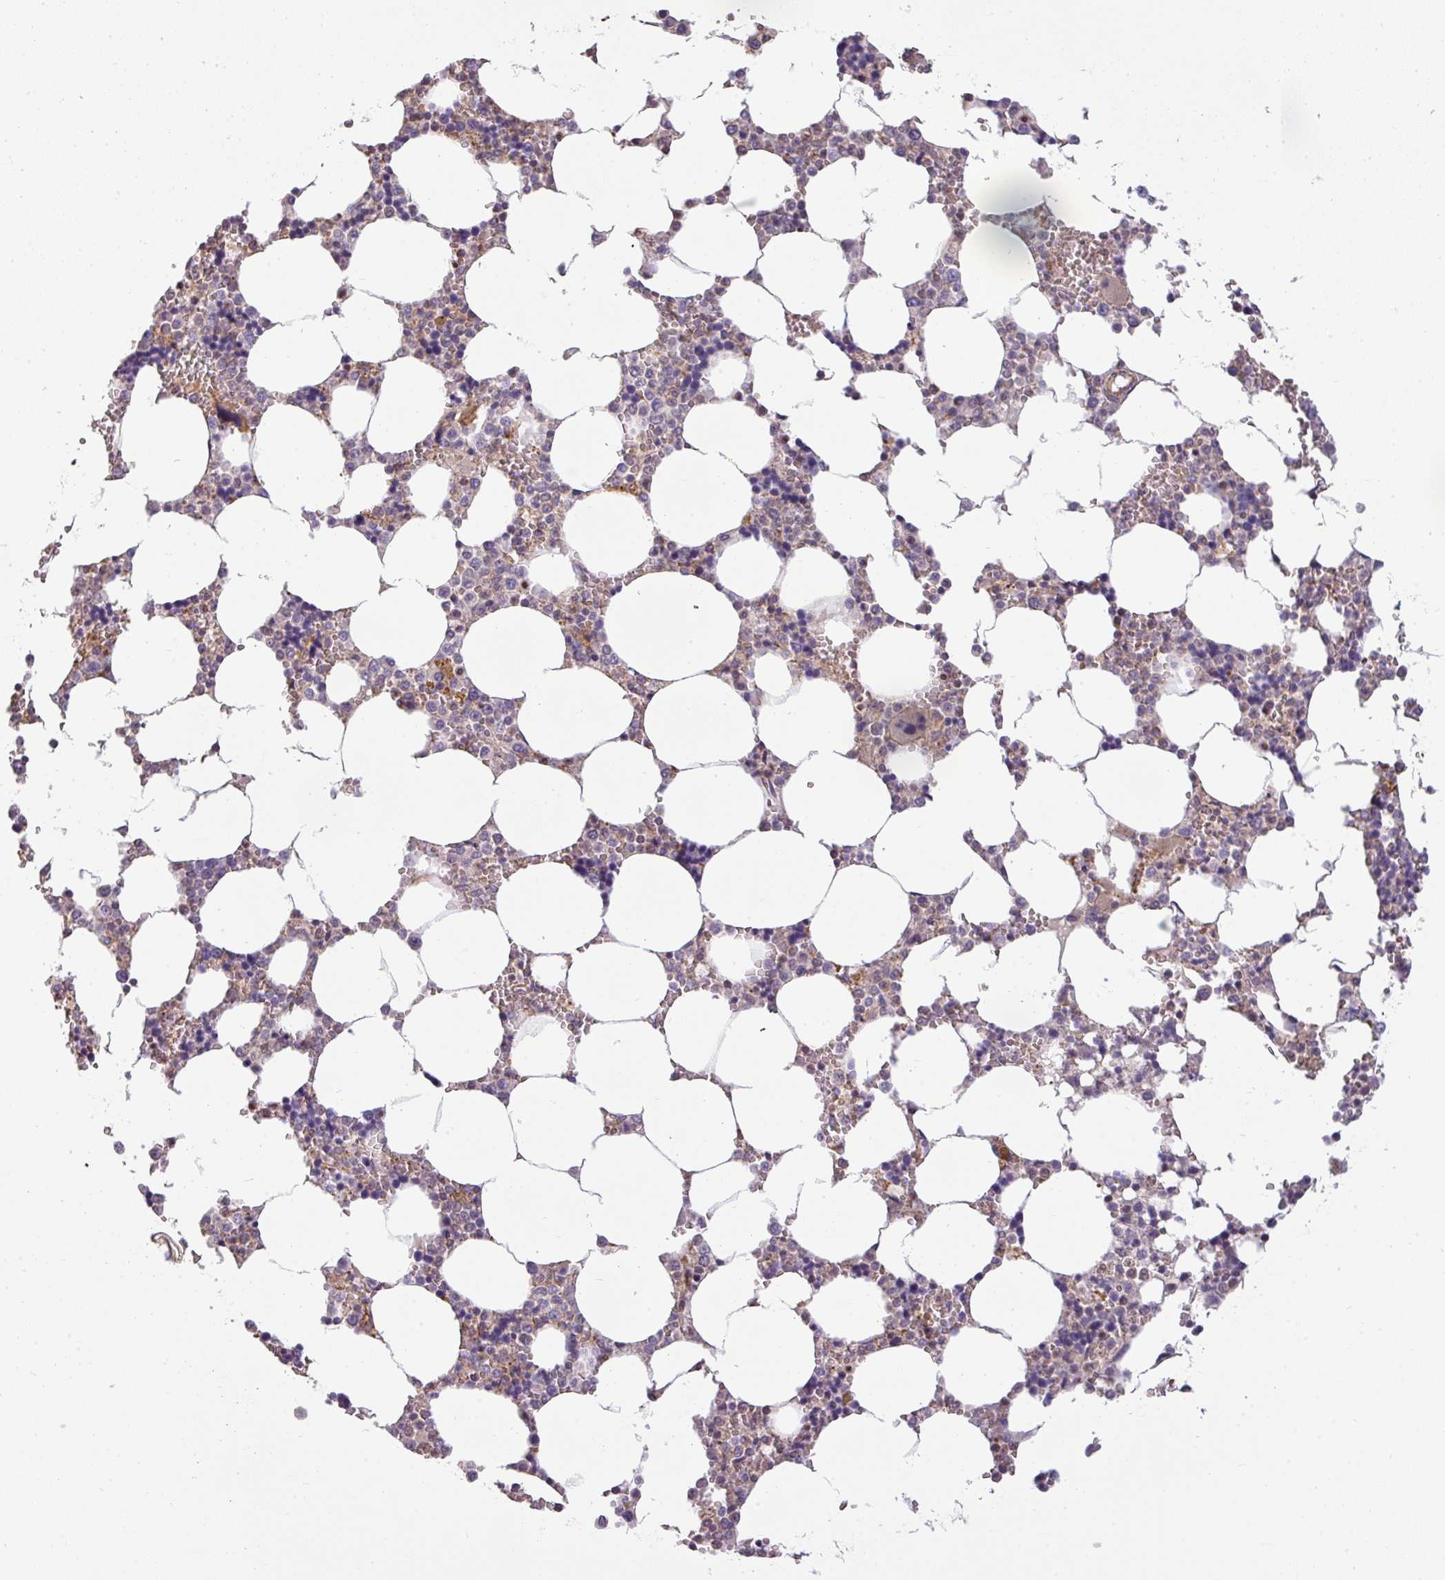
{"staining": {"intensity": "weak", "quantity": "<25%", "location": "cytoplasmic/membranous,nuclear"}, "tissue": "bone marrow", "cell_type": "Hematopoietic cells", "image_type": "normal", "snomed": [{"axis": "morphology", "description": "Normal tissue, NOS"}, {"axis": "topography", "description": "Bone marrow"}], "caption": "Immunohistochemical staining of normal bone marrow shows no significant positivity in hematopoietic cells. (Brightfield microscopy of DAB IHC at high magnification).", "gene": "ZNF835", "patient": {"sex": "male", "age": 64}}